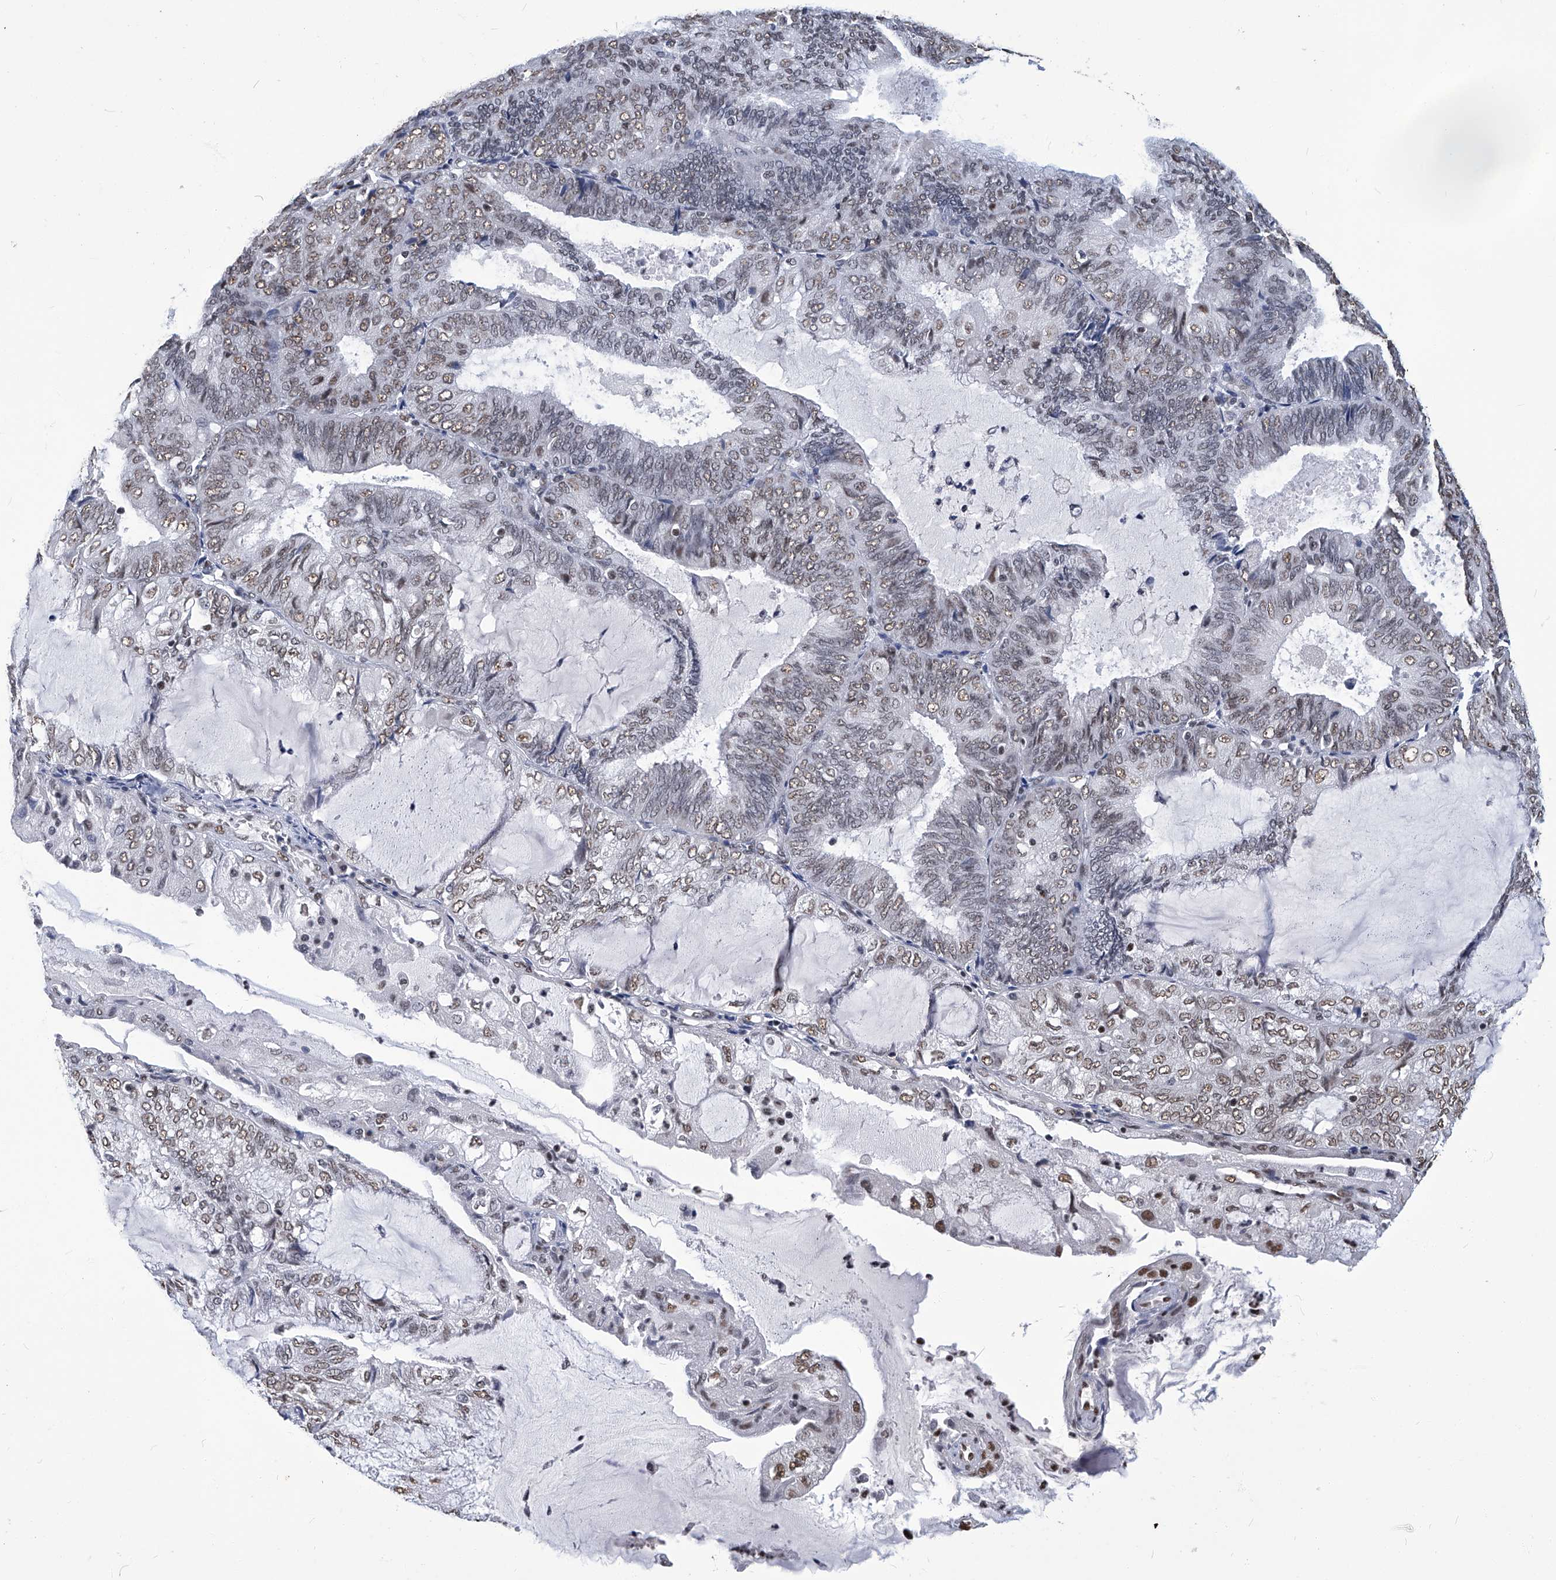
{"staining": {"intensity": "weak", "quantity": "25%-75%", "location": "nuclear"}, "tissue": "endometrial cancer", "cell_type": "Tumor cells", "image_type": "cancer", "snomed": [{"axis": "morphology", "description": "Adenocarcinoma, NOS"}, {"axis": "topography", "description": "Endometrium"}], "caption": "Human endometrial cancer (adenocarcinoma) stained for a protein (brown) demonstrates weak nuclear positive positivity in approximately 25%-75% of tumor cells.", "gene": "HBP1", "patient": {"sex": "female", "age": 81}}